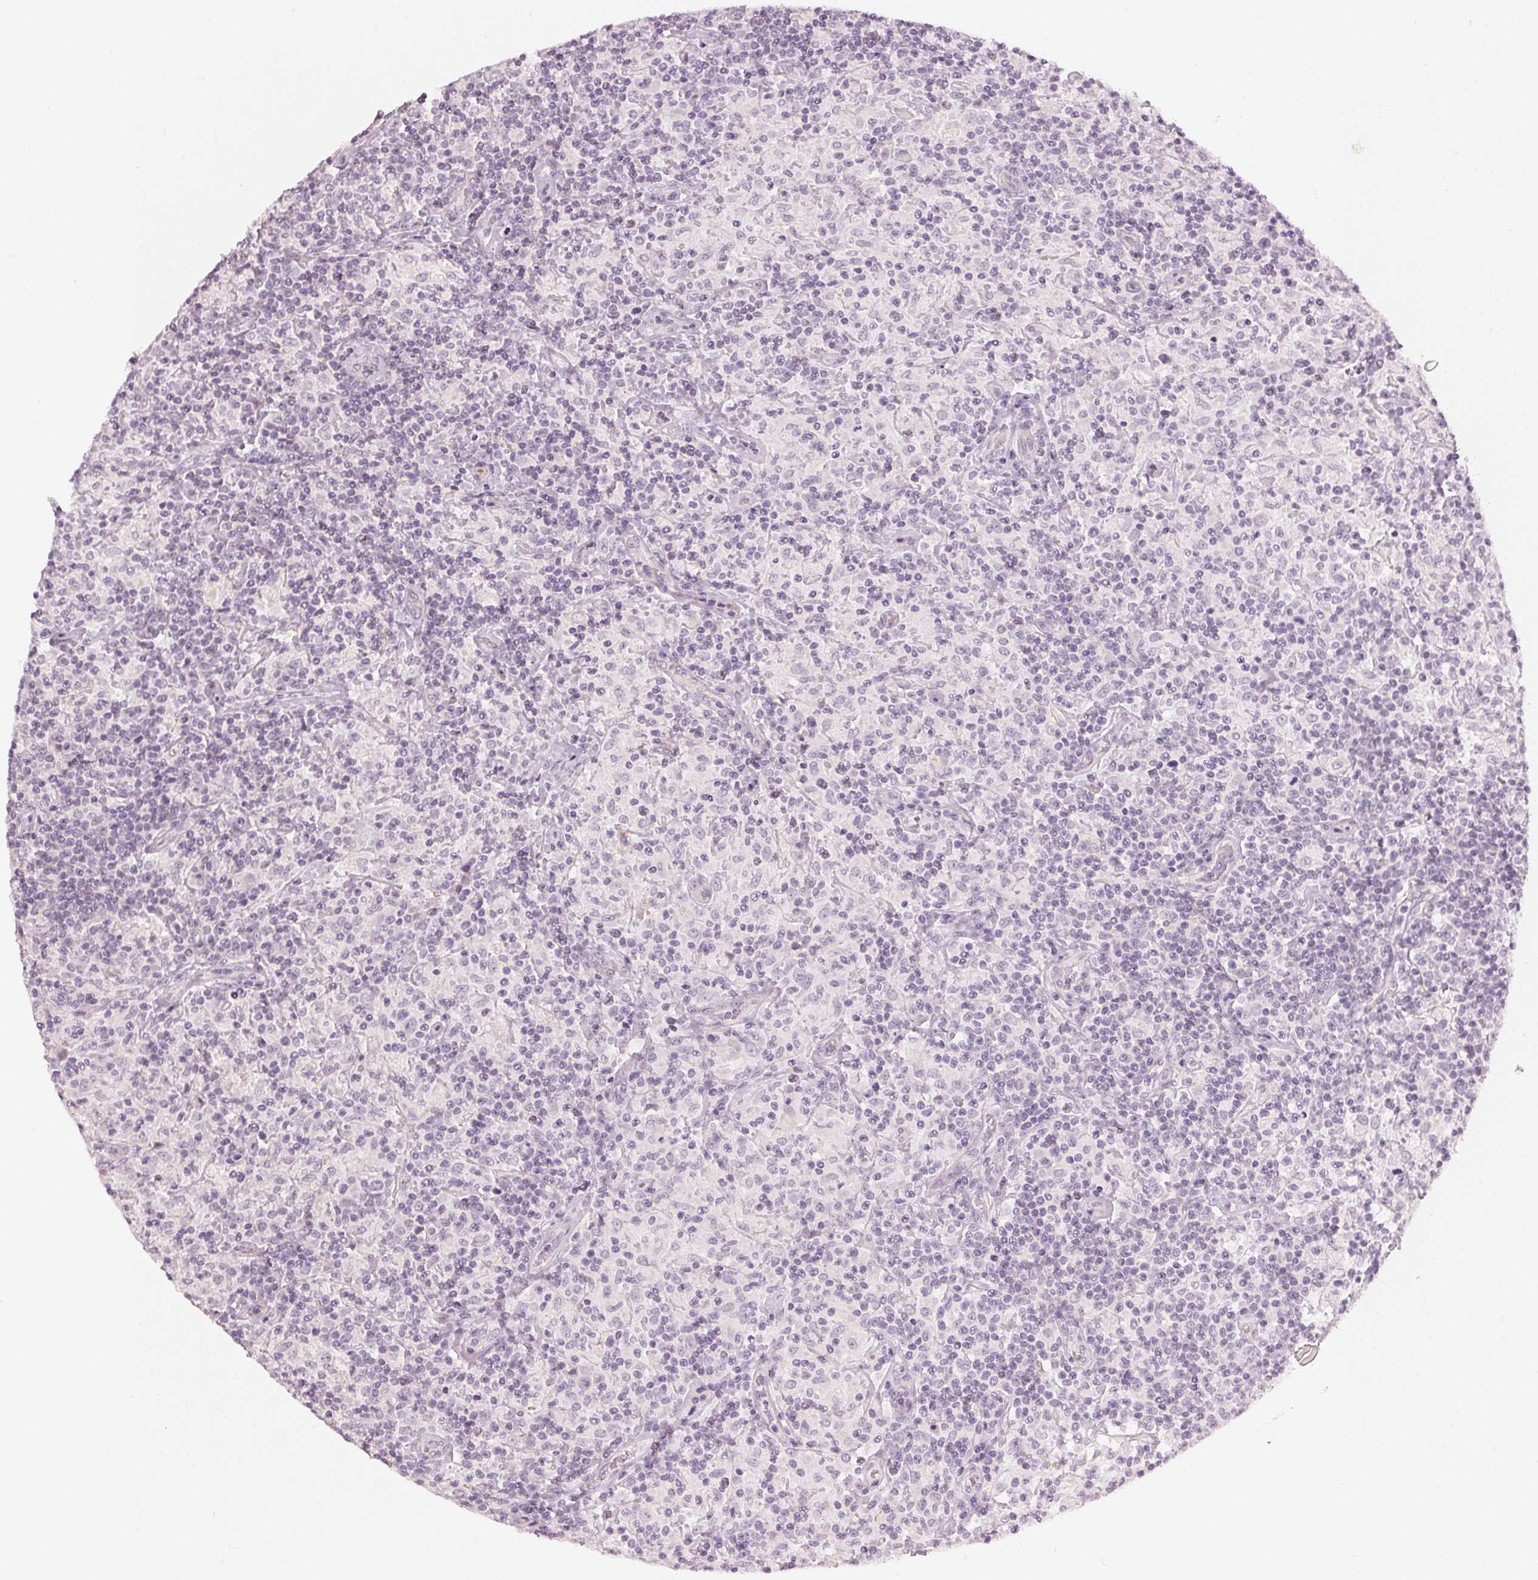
{"staining": {"intensity": "negative", "quantity": "none", "location": "none"}, "tissue": "lymphoma", "cell_type": "Tumor cells", "image_type": "cancer", "snomed": [{"axis": "morphology", "description": "Hodgkin's disease, NOS"}, {"axis": "topography", "description": "Lymph node"}], "caption": "Tumor cells show no significant protein staining in Hodgkin's disease.", "gene": "APLP1", "patient": {"sex": "male", "age": 70}}